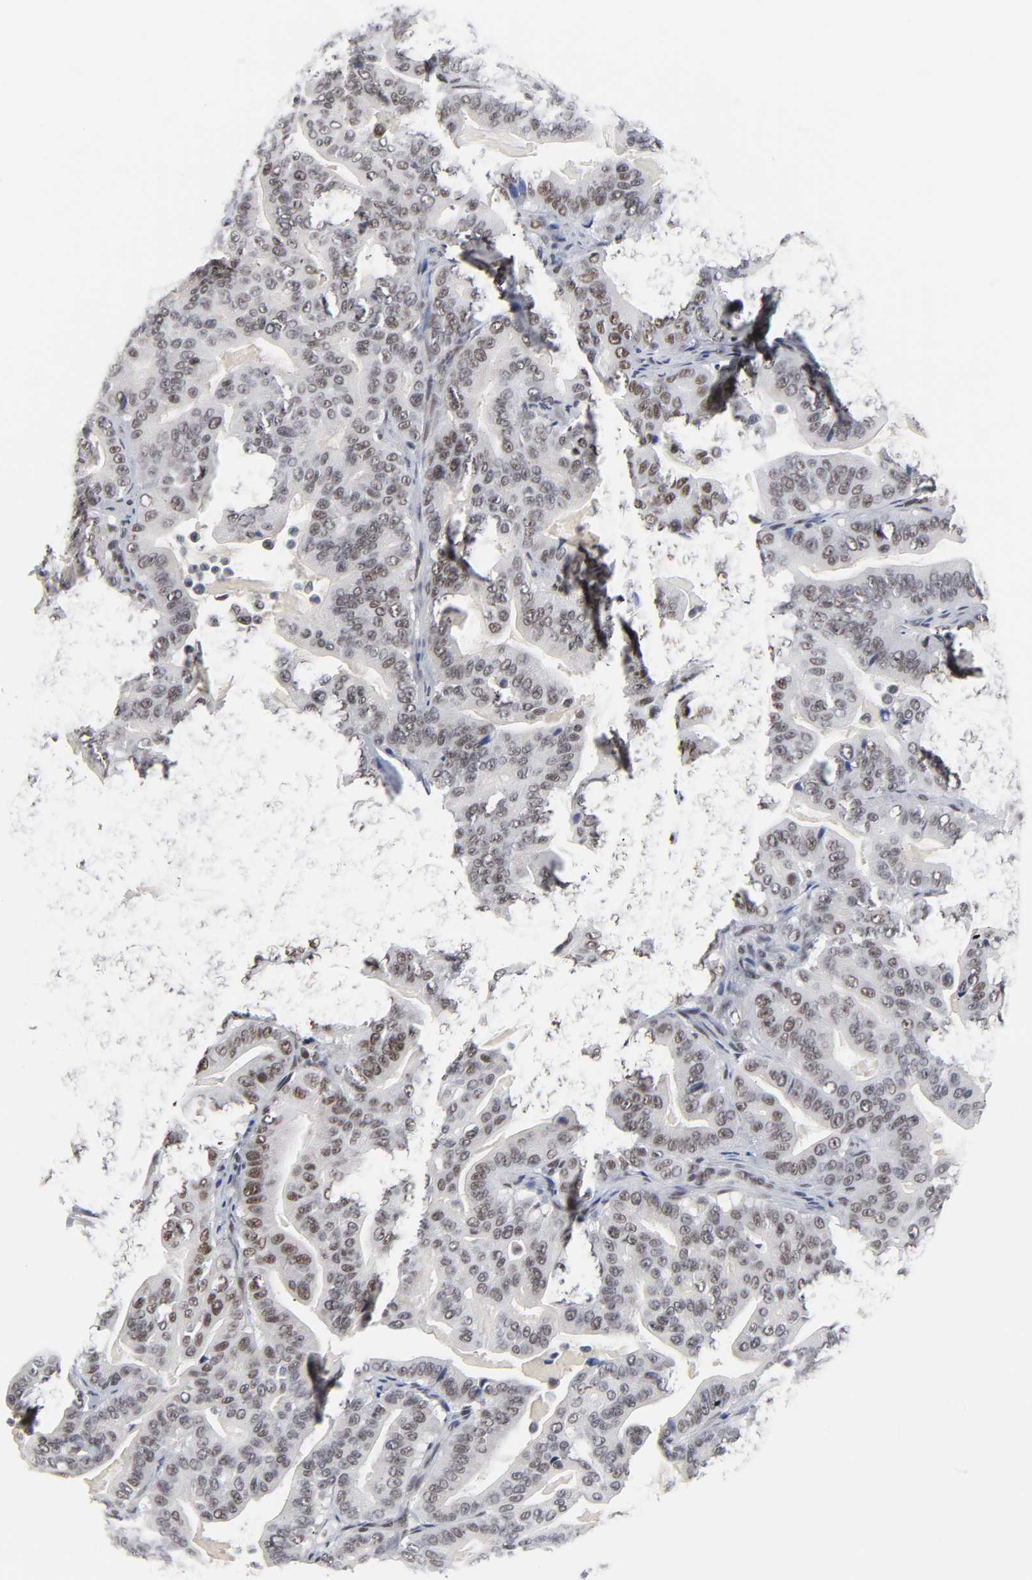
{"staining": {"intensity": "weak", "quantity": ">75%", "location": "nuclear"}, "tissue": "pancreatic cancer", "cell_type": "Tumor cells", "image_type": "cancer", "snomed": [{"axis": "morphology", "description": "Adenocarcinoma, NOS"}, {"axis": "topography", "description": "Pancreas"}], "caption": "IHC photomicrograph of human pancreatic adenocarcinoma stained for a protein (brown), which reveals low levels of weak nuclear positivity in approximately >75% of tumor cells.", "gene": "TRIM33", "patient": {"sex": "male", "age": 63}}